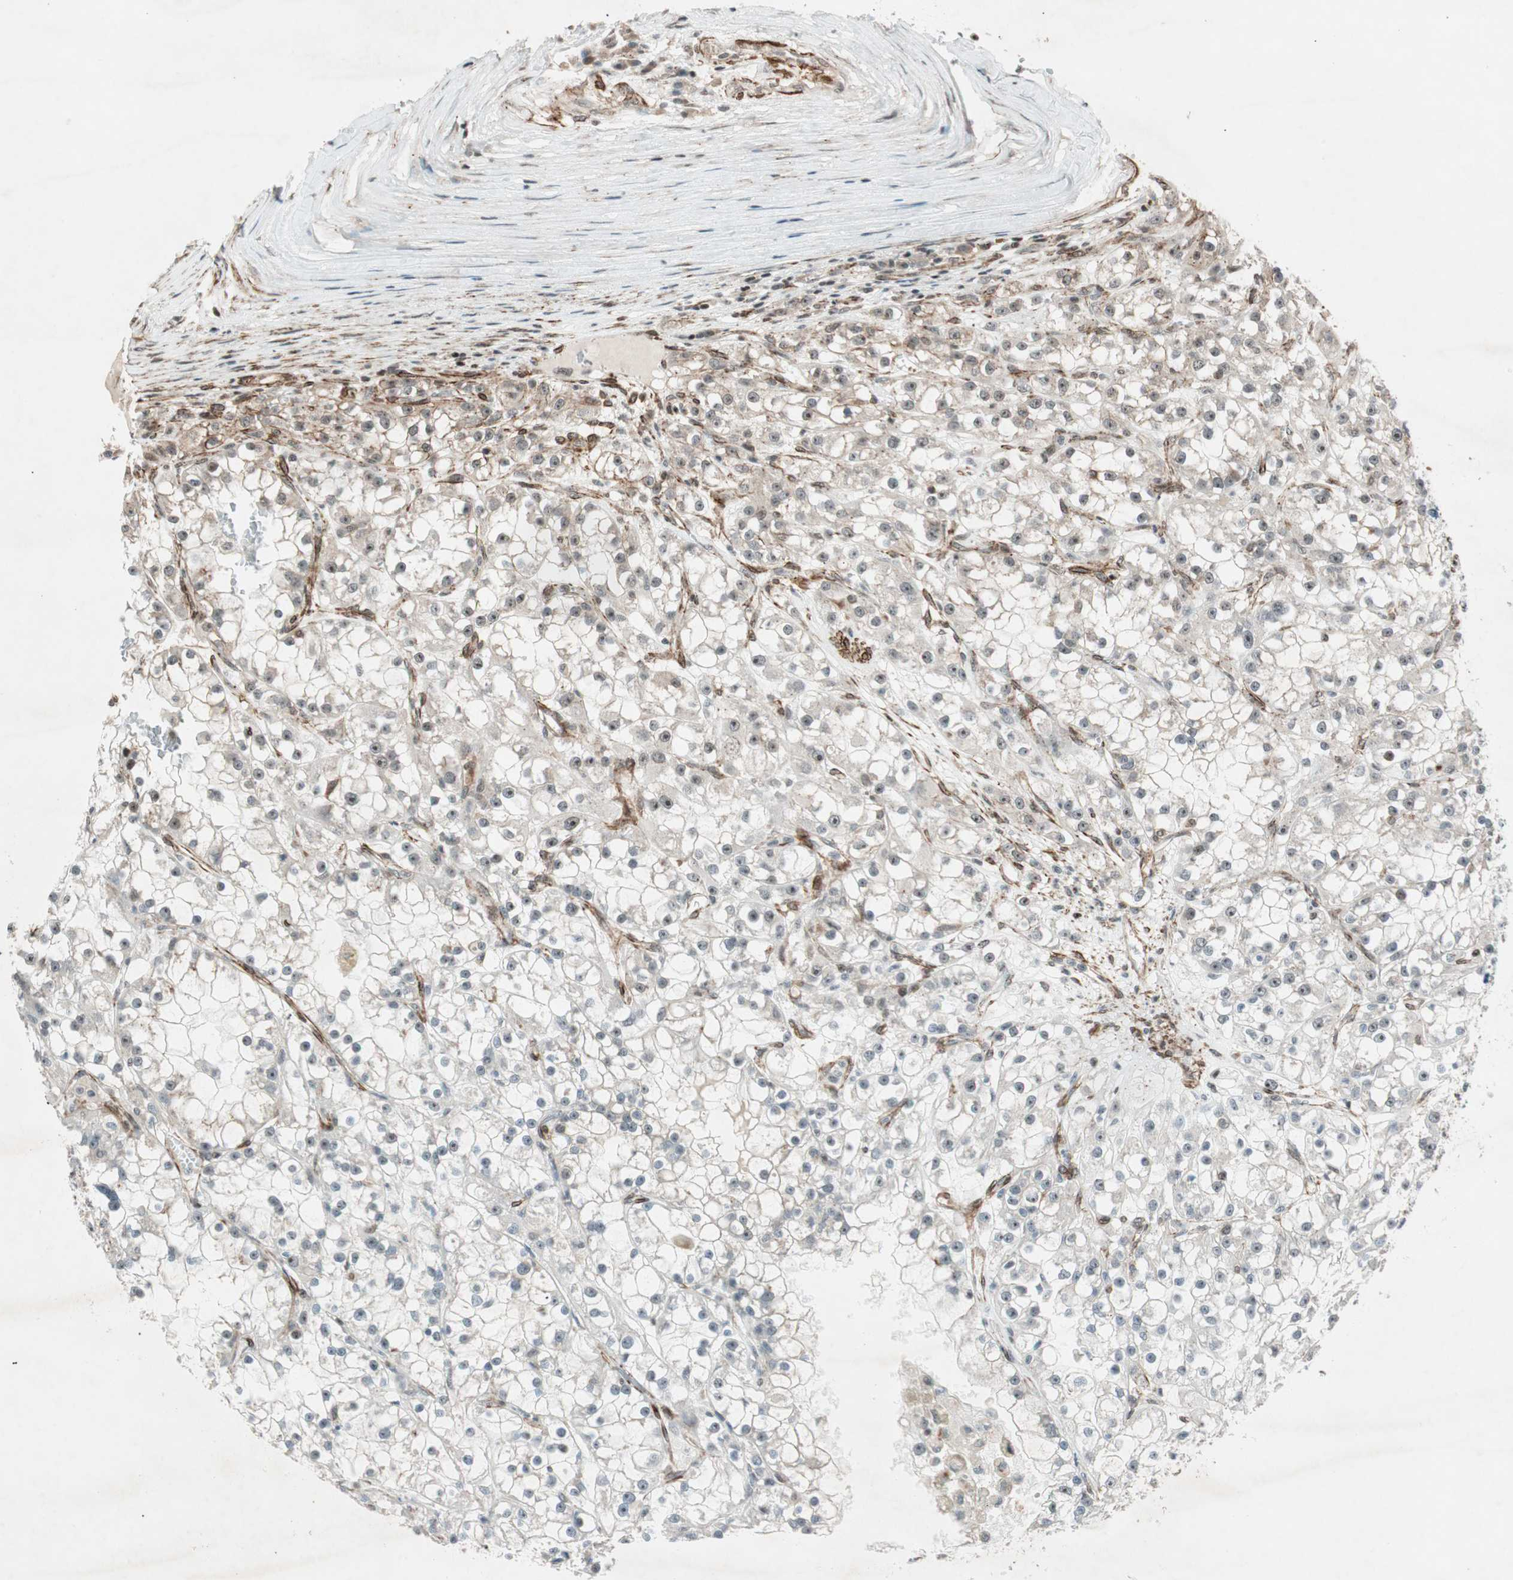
{"staining": {"intensity": "negative", "quantity": "none", "location": "none"}, "tissue": "renal cancer", "cell_type": "Tumor cells", "image_type": "cancer", "snomed": [{"axis": "morphology", "description": "Adenocarcinoma, NOS"}, {"axis": "topography", "description": "Kidney"}], "caption": "Immunohistochemistry histopathology image of human renal adenocarcinoma stained for a protein (brown), which exhibits no expression in tumor cells.", "gene": "CDK19", "patient": {"sex": "female", "age": 52}}